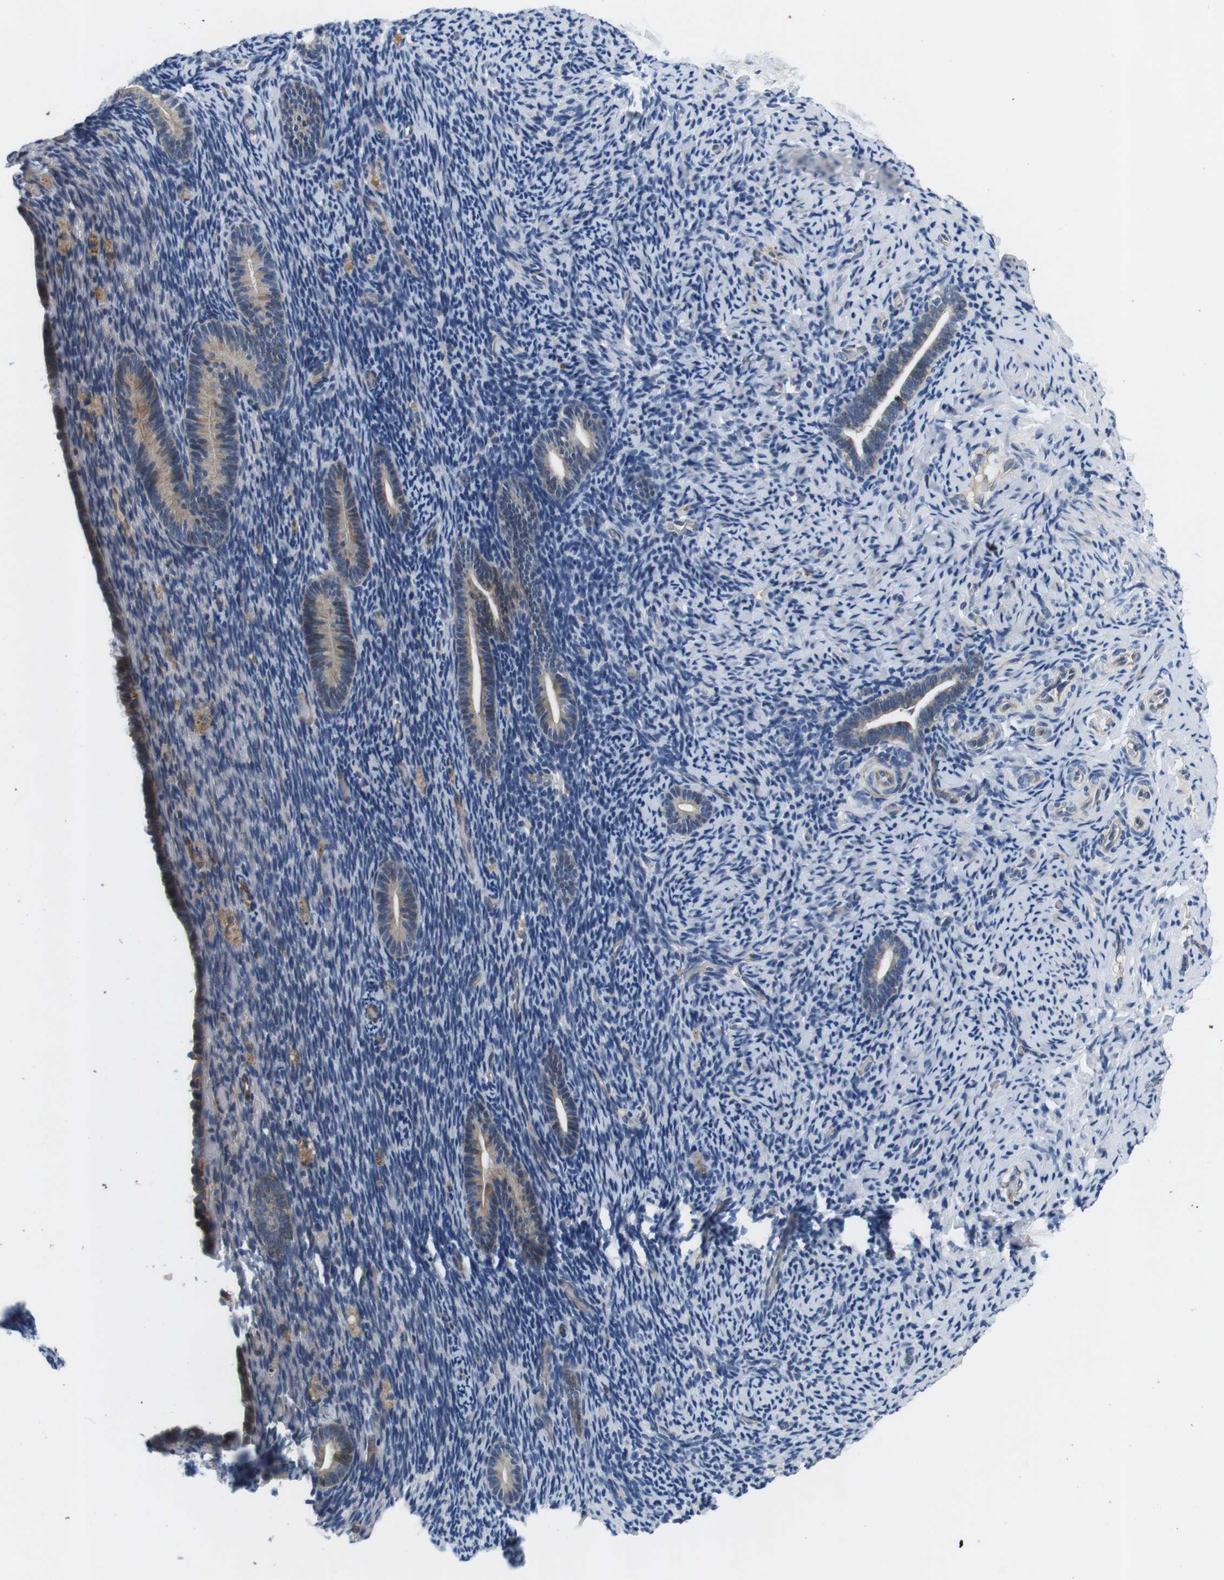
{"staining": {"intensity": "negative", "quantity": "none", "location": "none"}, "tissue": "endometrium", "cell_type": "Cells in endometrial stroma", "image_type": "normal", "snomed": [{"axis": "morphology", "description": "Normal tissue, NOS"}, {"axis": "topography", "description": "Endometrium"}], "caption": "Cells in endometrial stroma show no significant expression in normal endometrium. Brightfield microscopy of immunohistochemistry (IHC) stained with DAB (3,3'-diaminobenzidine) (brown) and hematoxylin (blue), captured at high magnification.", "gene": "SLC30A1", "patient": {"sex": "female", "age": 51}}